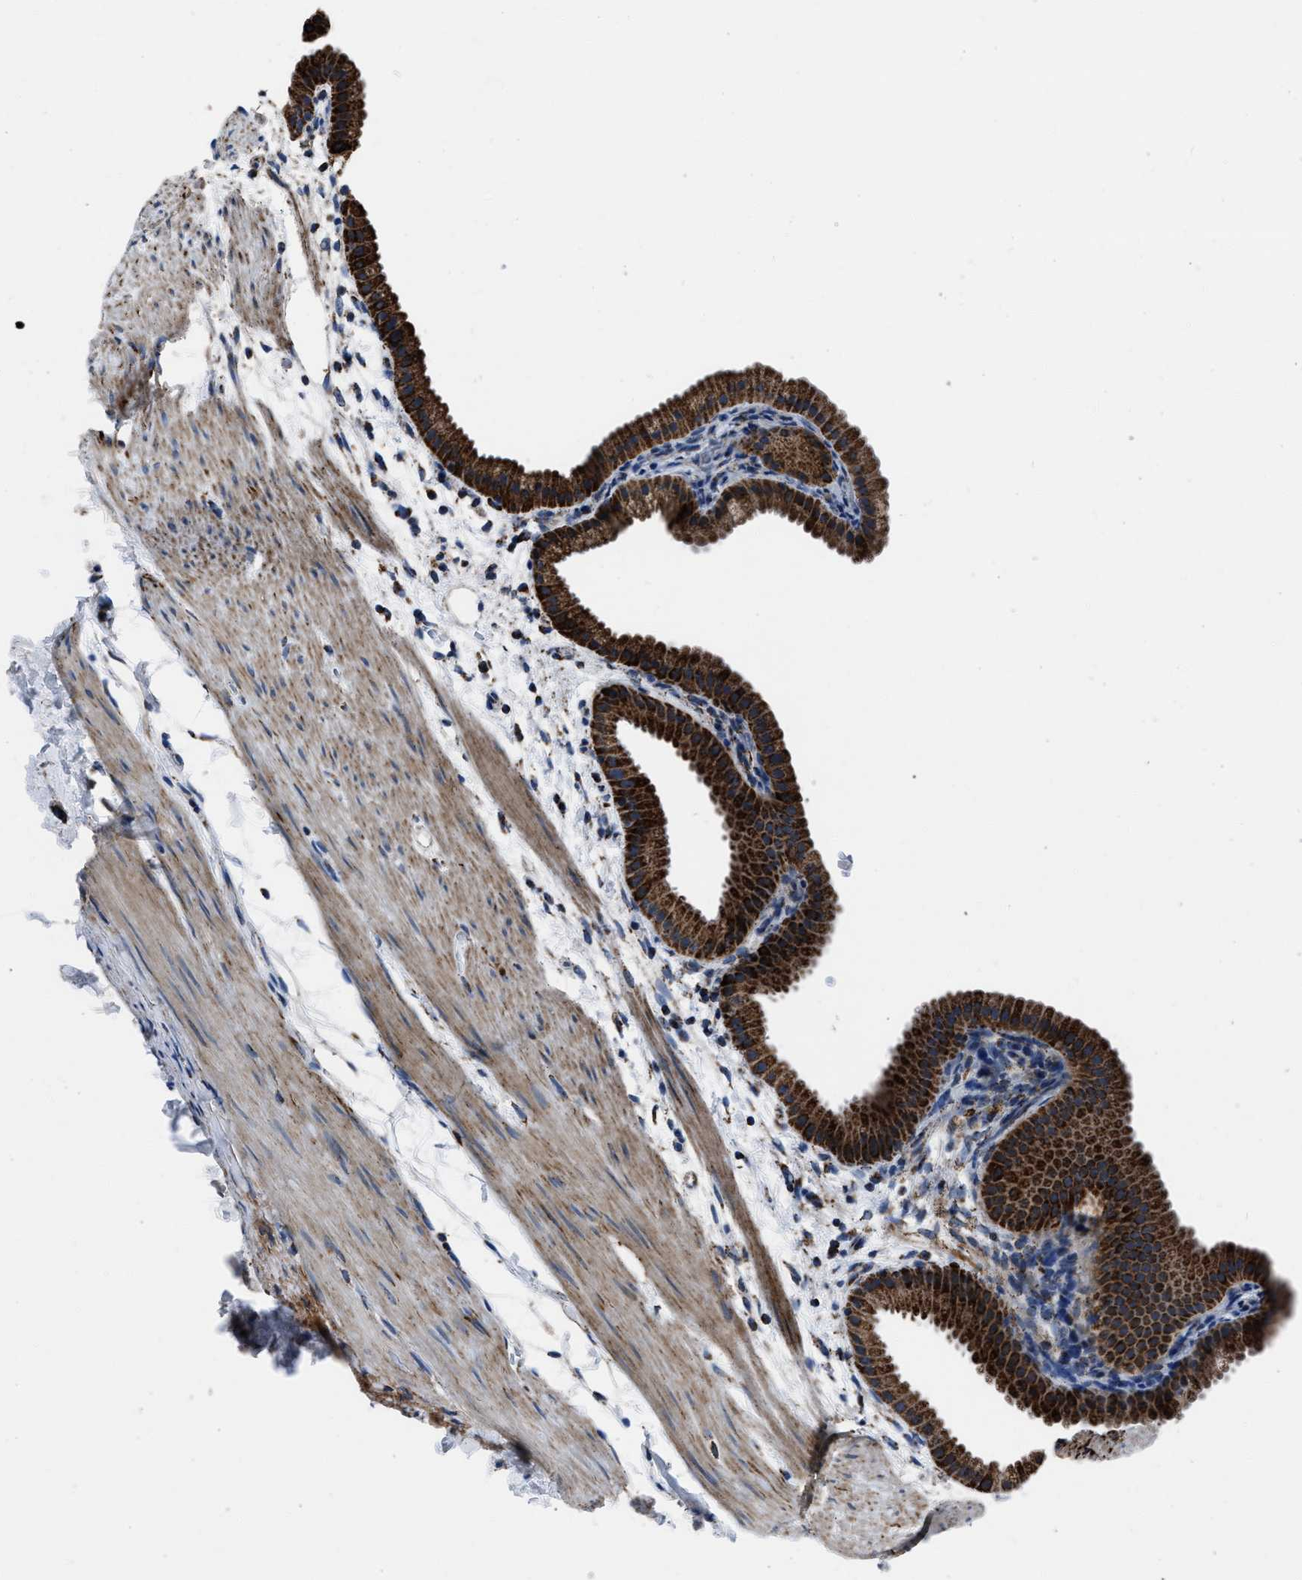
{"staining": {"intensity": "strong", "quantity": ">75%", "location": "cytoplasmic/membranous"}, "tissue": "gallbladder", "cell_type": "Glandular cells", "image_type": "normal", "snomed": [{"axis": "morphology", "description": "Normal tissue, NOS"}, {"axis": "topography", "description": "Gallbladder"}], "caption": "Immunohistochemistry (IHC) (DAB (3,3'-diaminobenzidine)) staining of unremarkable human gallbladder displays strong cytoplasmic/membranous protein staining in approximately >75% of glandular cells.", "gene": "NSD3", "patient": {"sex": "female", "age": 64}}